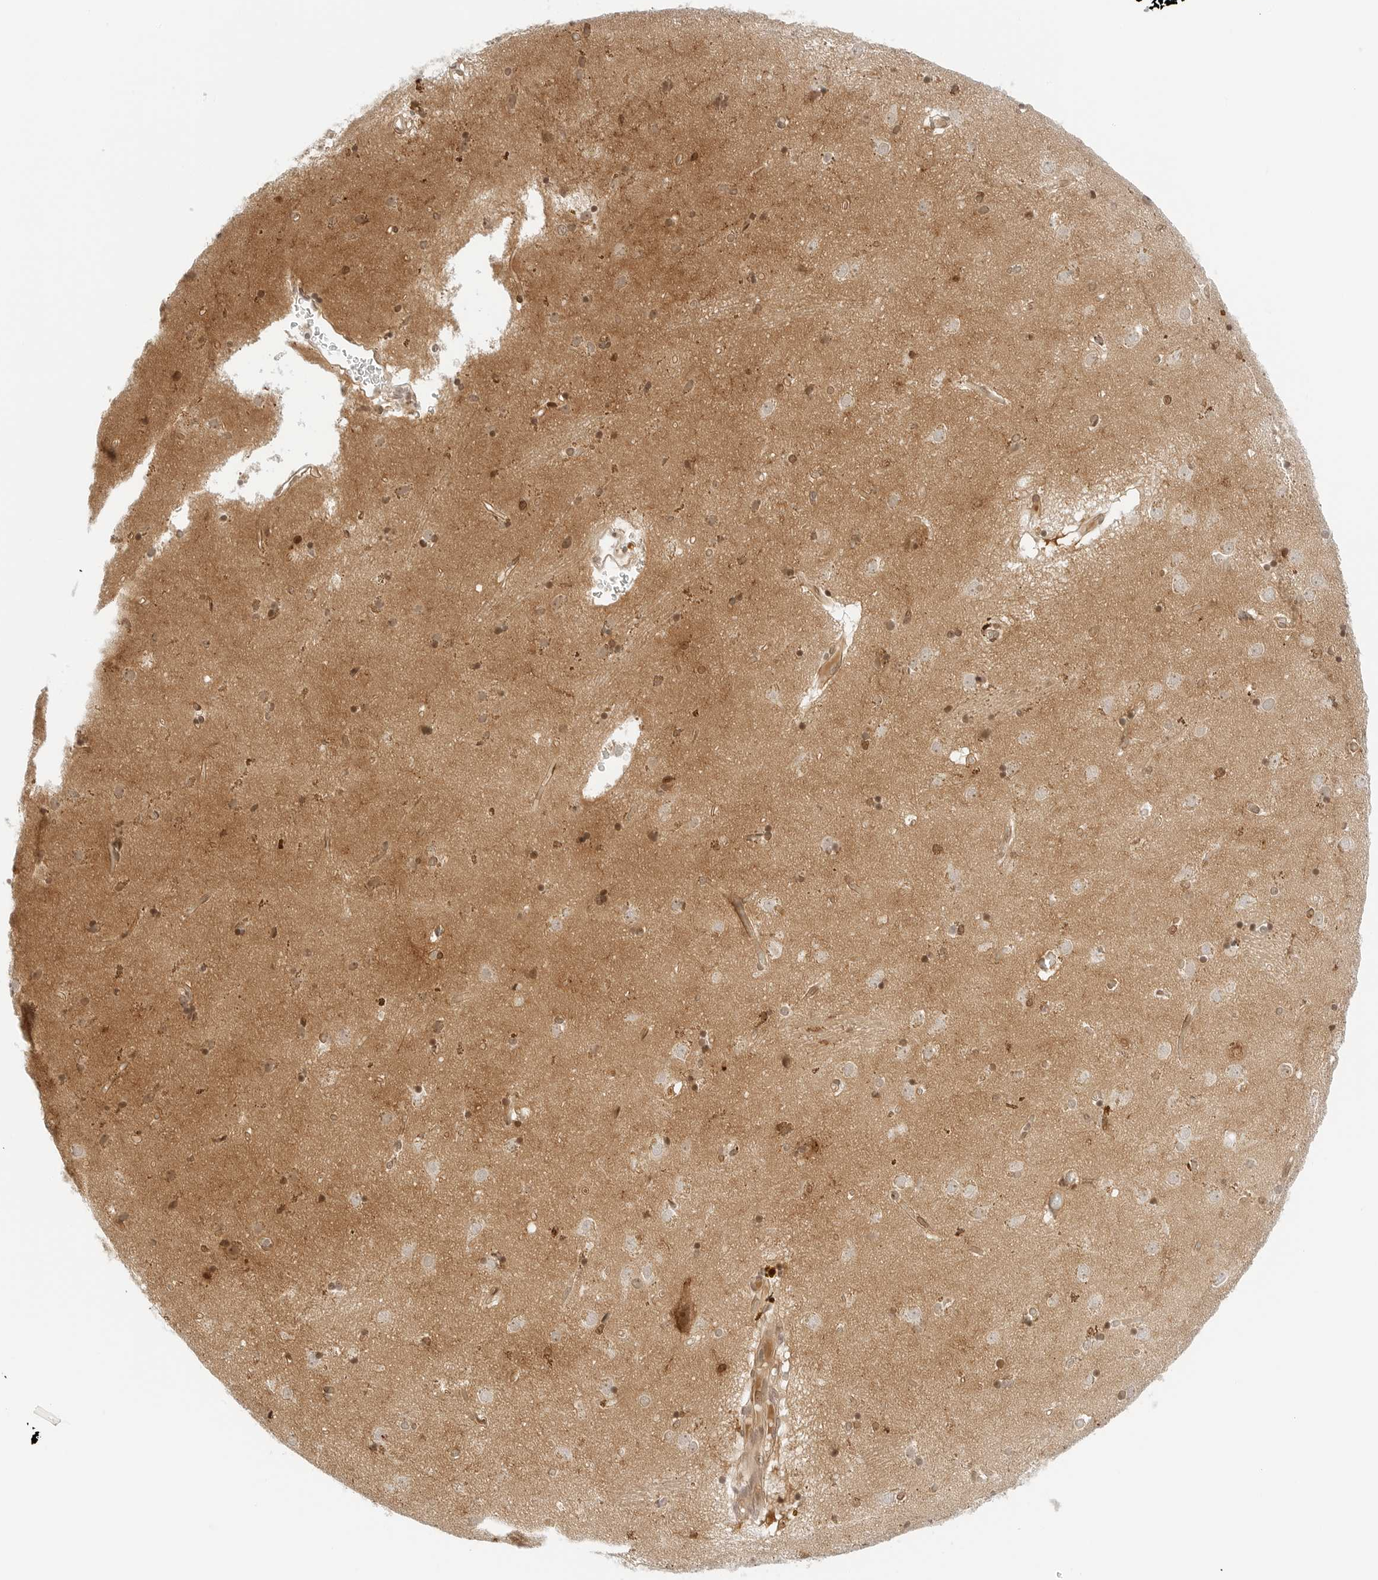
{"staining": {"intensity": "moderate", "quantity": "25%-75%", "location": "cytoplasmic/membranous,nuclear"}, "tissue": "caudate", "cell_type": "Glial cells", "image_type": "normal", "snomed": [{"axis": "morphology", "description": "Normal tissue, NOS"}, {"axis": "topography", "description": "Lateral ventricle wall"}], "caption": "Caudate stained for a protein (brown) shows moderate cytoplasmic/membranous,nuclear positive positivity in approximately 25%-75% of glial cells.", "gene": "NEO1", "patient": {"sex": "male", "age": 70}}